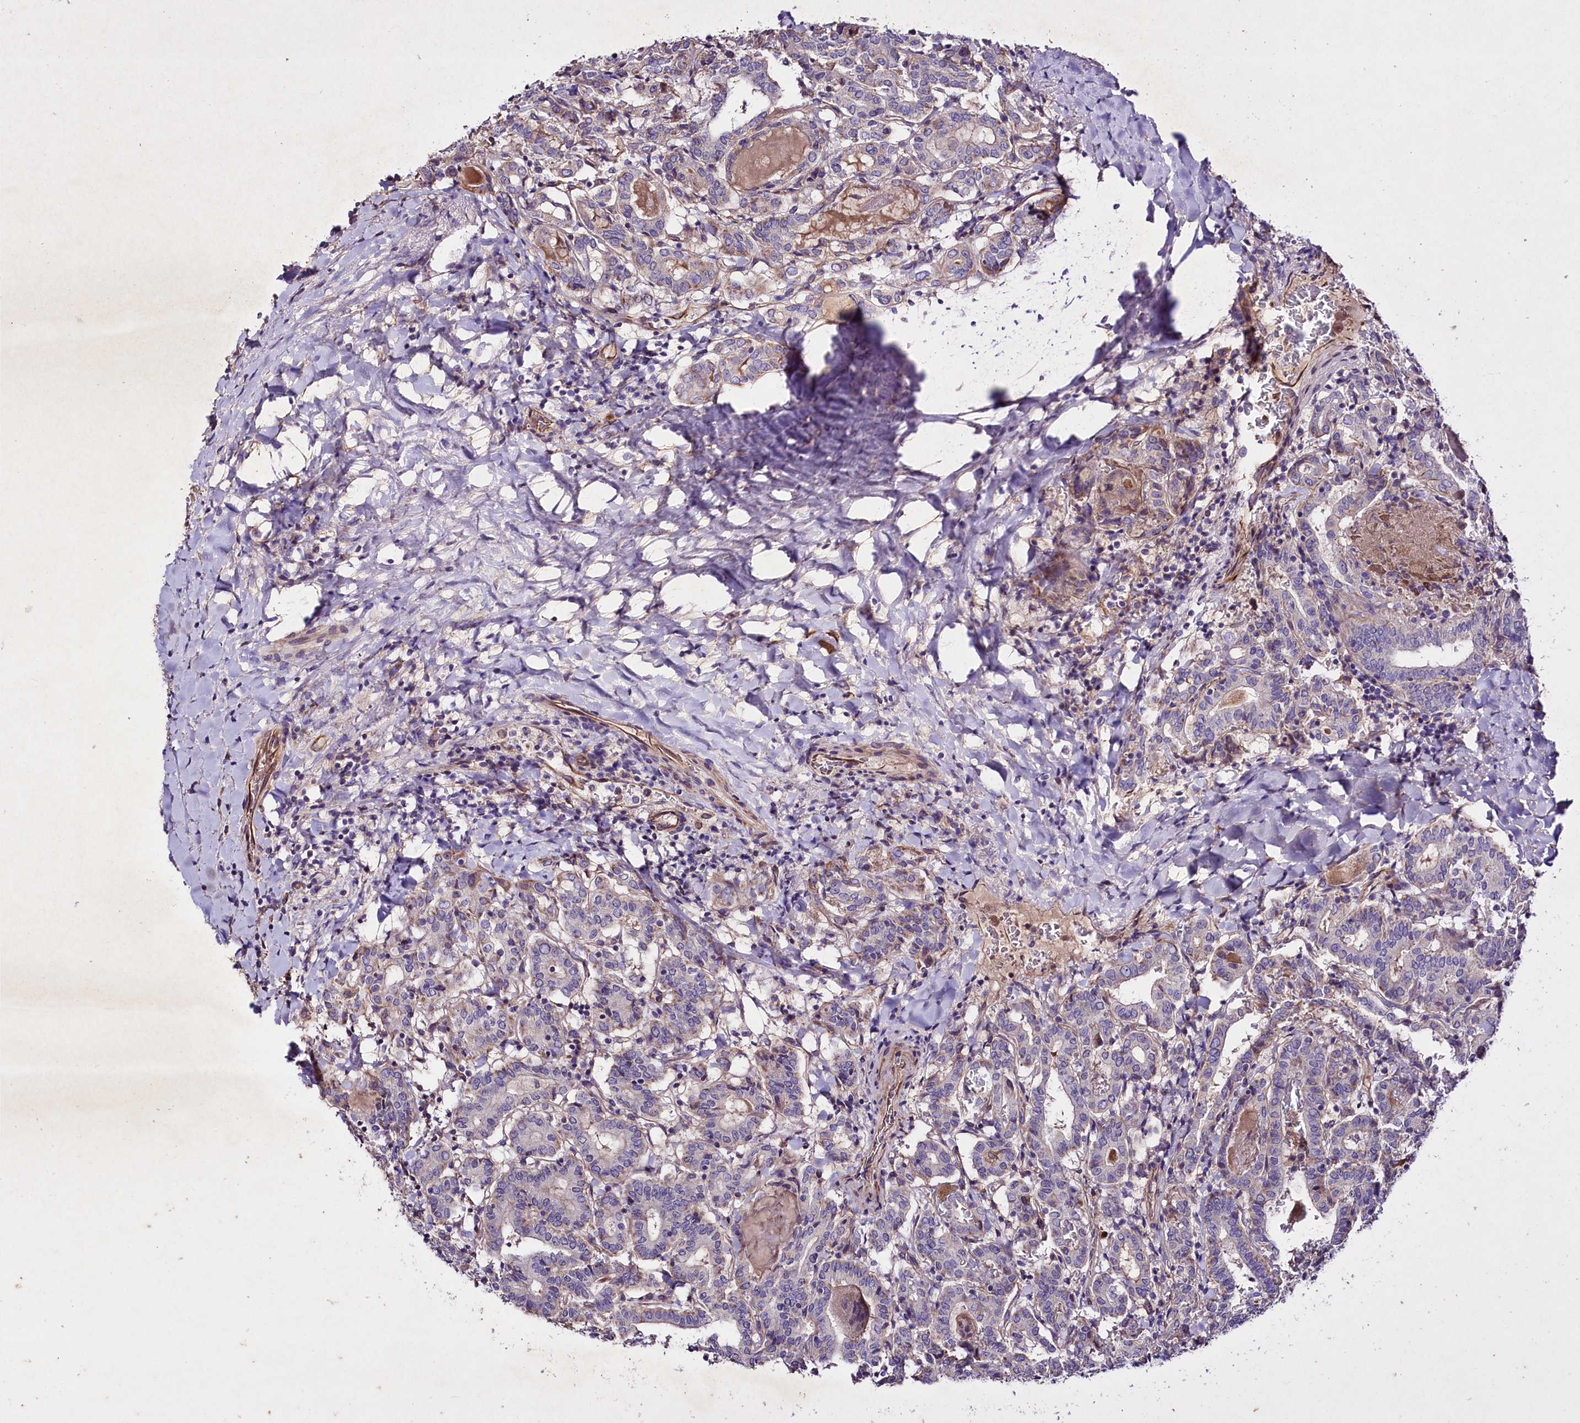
{"staining": {"intensity": "negative", "quantity": "none", "location": "none"}, "tissue": "thyroid cancer", "cell_type": "Tumor cells", "image_type": "cancer", "snomed": [{"axis": "morphology", "description": "Papillary adenocarcinoma, NOS"}, {"axis": "topography", "description": "Thyroid gland"}], "caption": "An immunohistochemistry (IHC) image of thyroid cancer is shown. There is no staining in tumor cells of thyroid cancer.", "gene": "SLC7A1", "patient": {"sex": "female", "age": 72}}